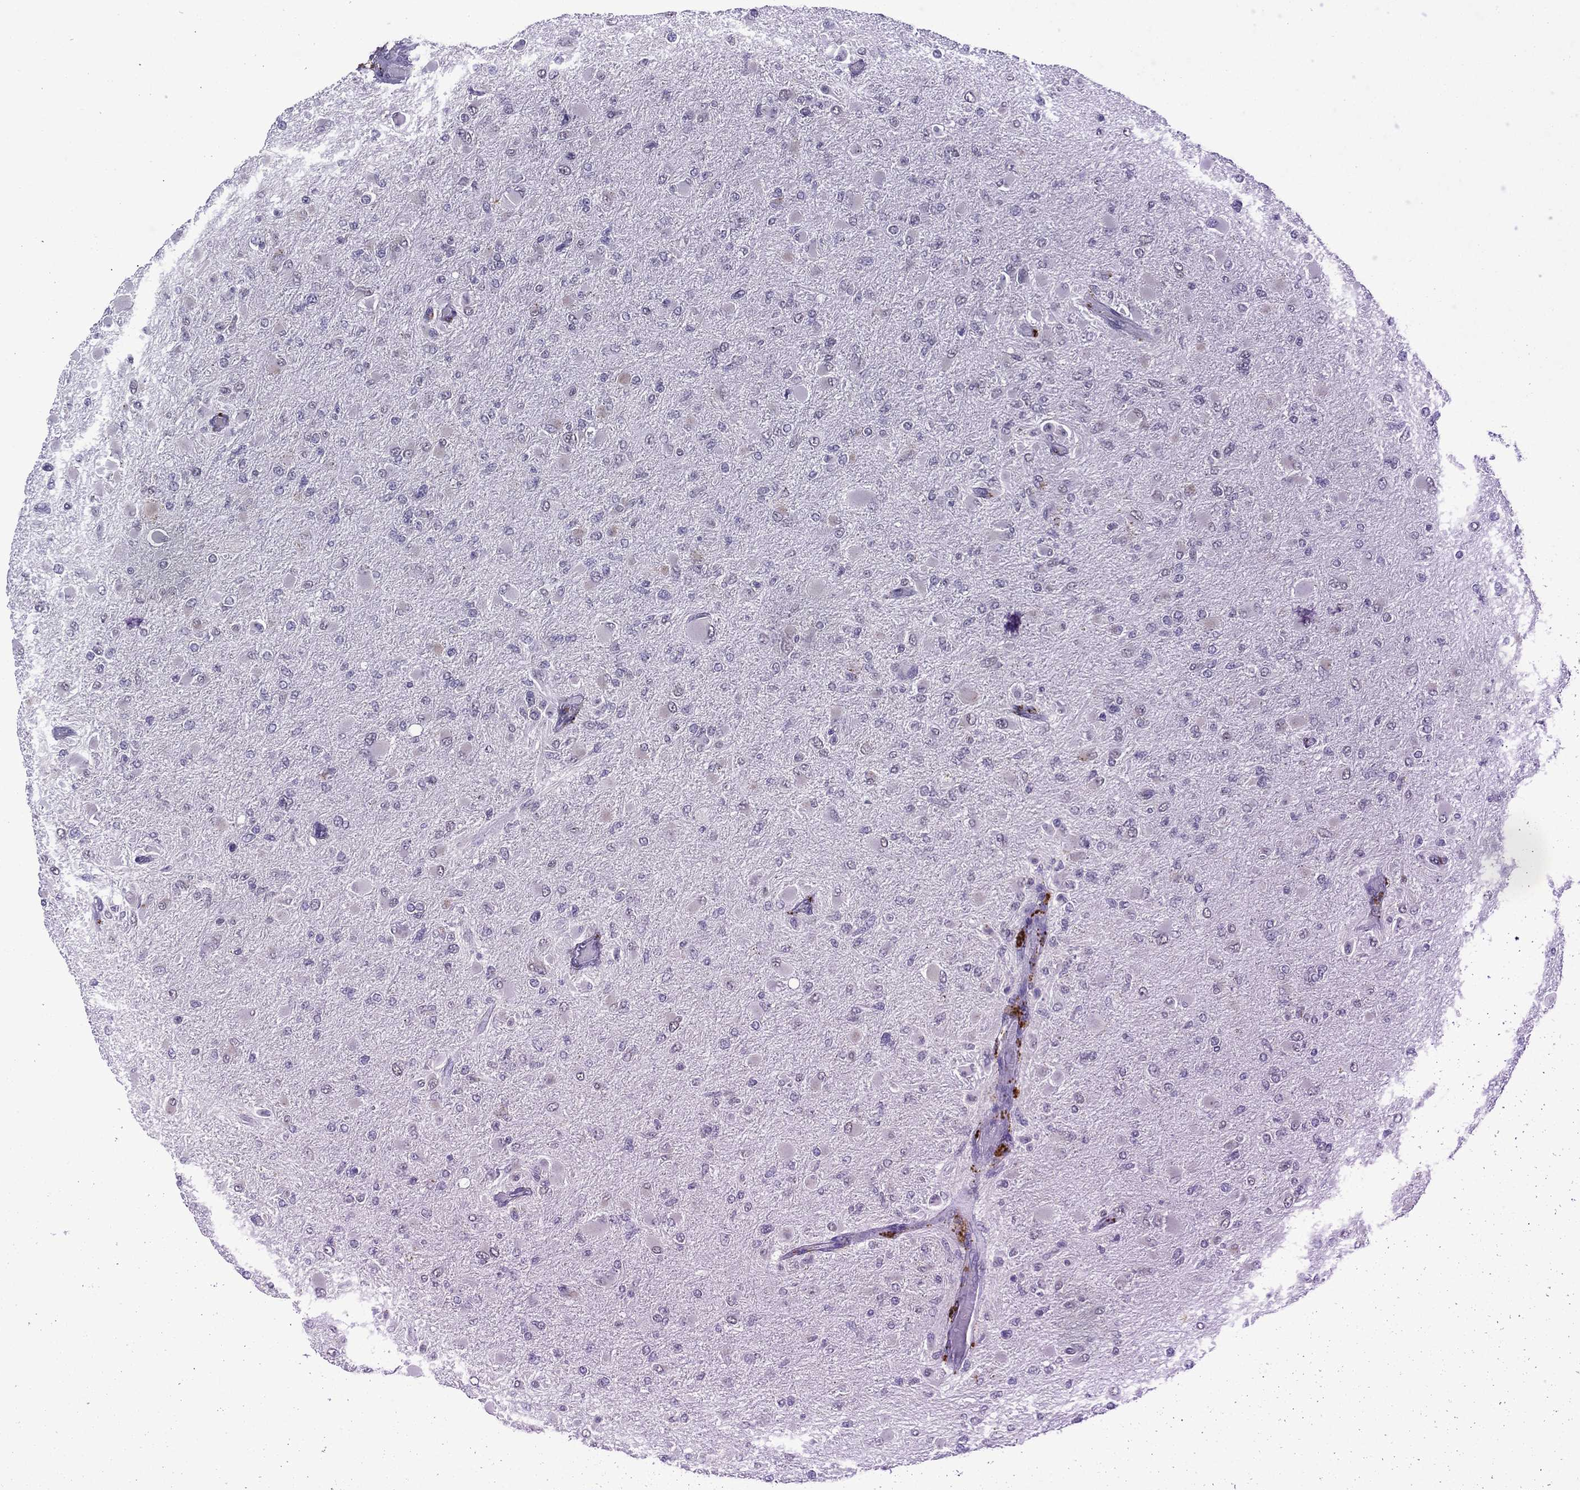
{"staining": {"intensity": "negative", "quantity": "none", "location": "none"}, "tissue": "glioma", "cell_type": "Tumor cells", "image_type": "cancer", "snomed": [{"axis": "morphology", "description": "Glioma, malignant, High grade"}, {"axis": "topography", "description": "Cerebral cortex"}], "caption": "IHC micrograph of neoplastic tissue: human high-grade glioma (malignant) stained with DAB (3,3'-diaminobenzidine) shows no significant protein staining in tumor cells.", "gene": "ASB10", "patient": {"sex": "female", "age": 36}}